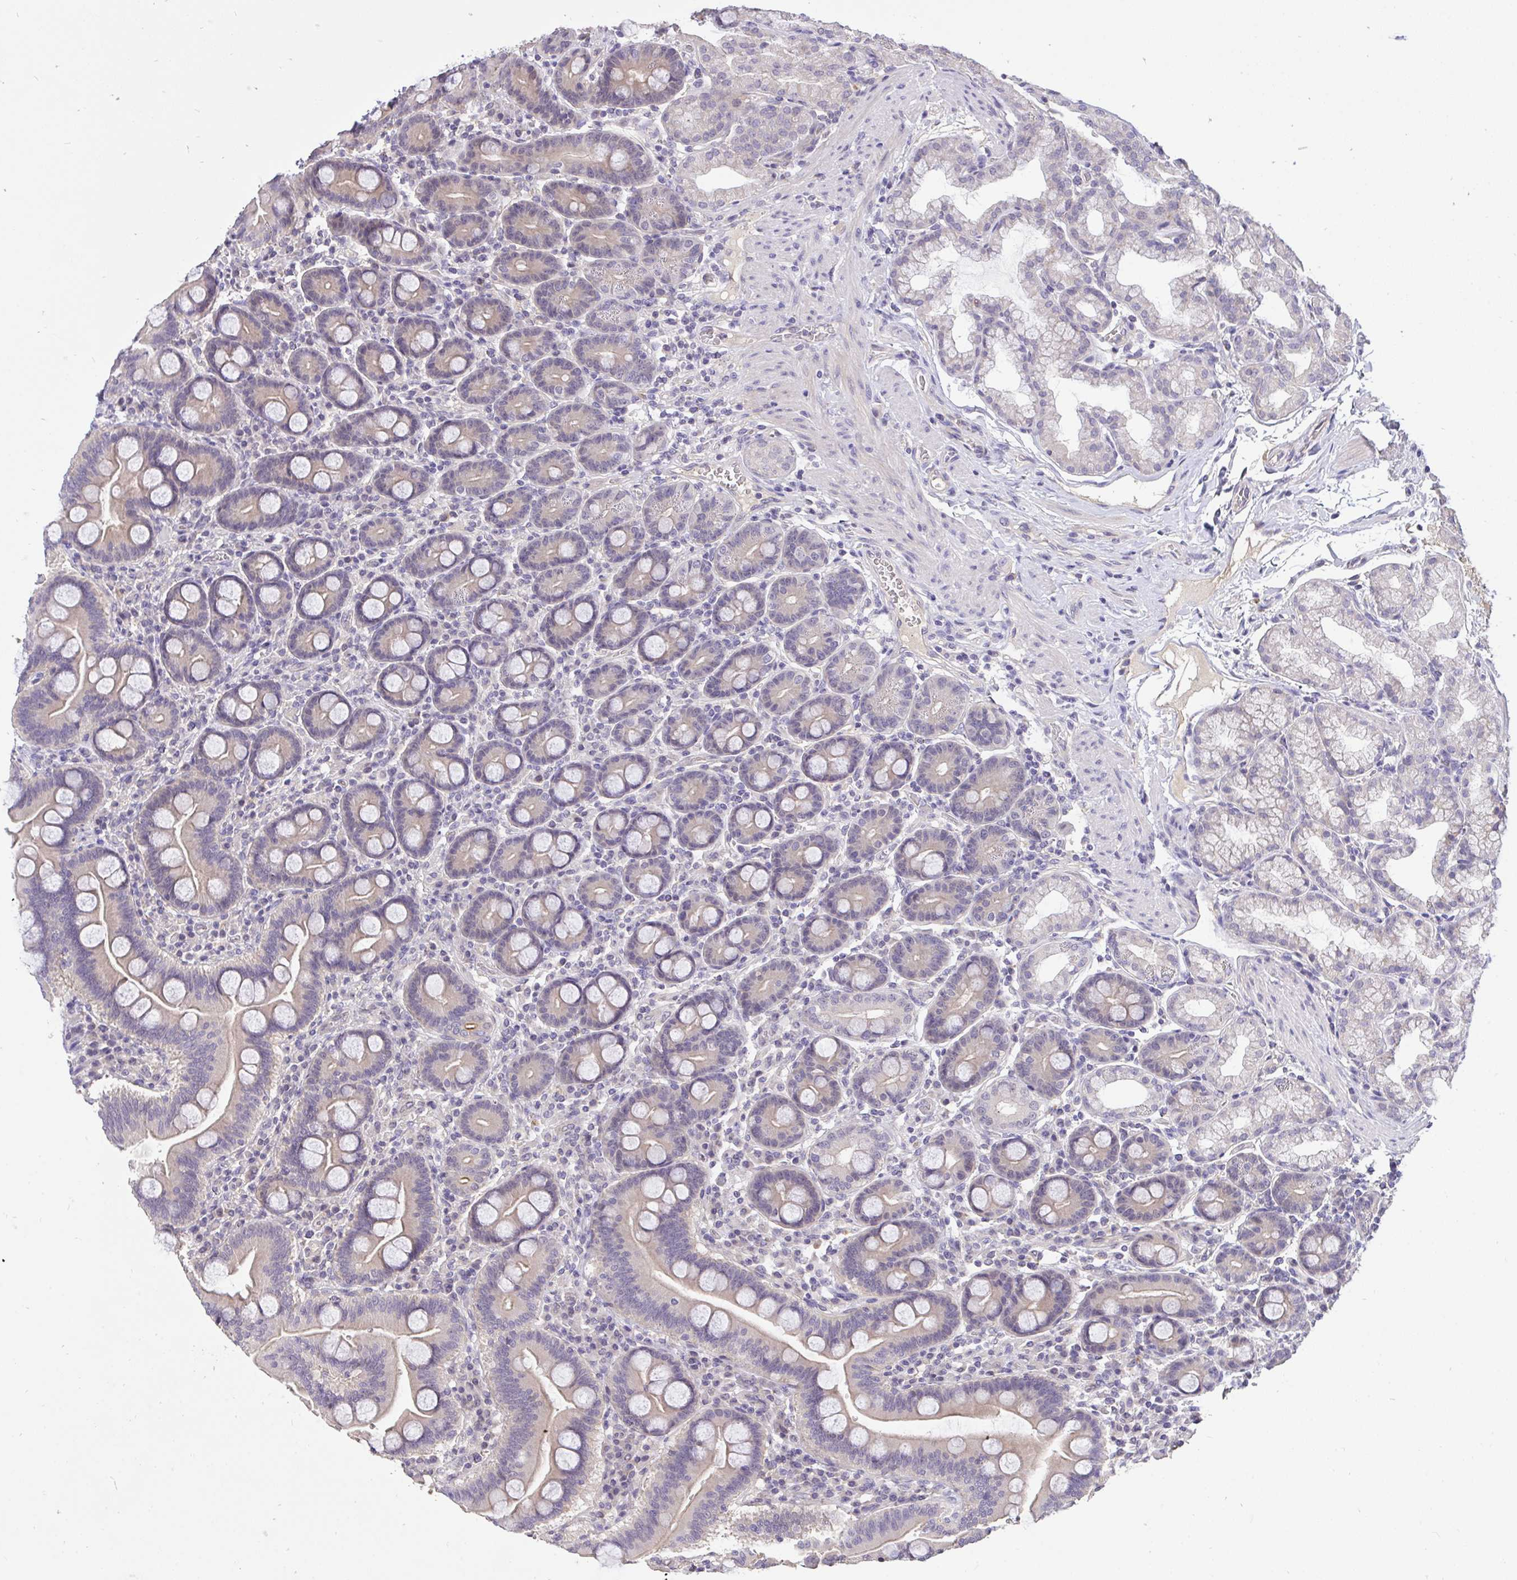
{"staining": {"intensity": "weak", "quantity": "<25%", "location": "cytoplasmic/membranous"}, "tissue": "duodenum", "cell_type": "Glandular cells", "image_type": "normal", "snomed": [{"axis": "morphology", "description": "Normal tissue, NOS"}, {"axis": "topography", "description": "Duodenum"}], "caption": "The photomicrograph shows no significant staining in glandular cells of duodenum.", "gene": "C19orf54", "patient": {"sex": "male", "age": 59}}